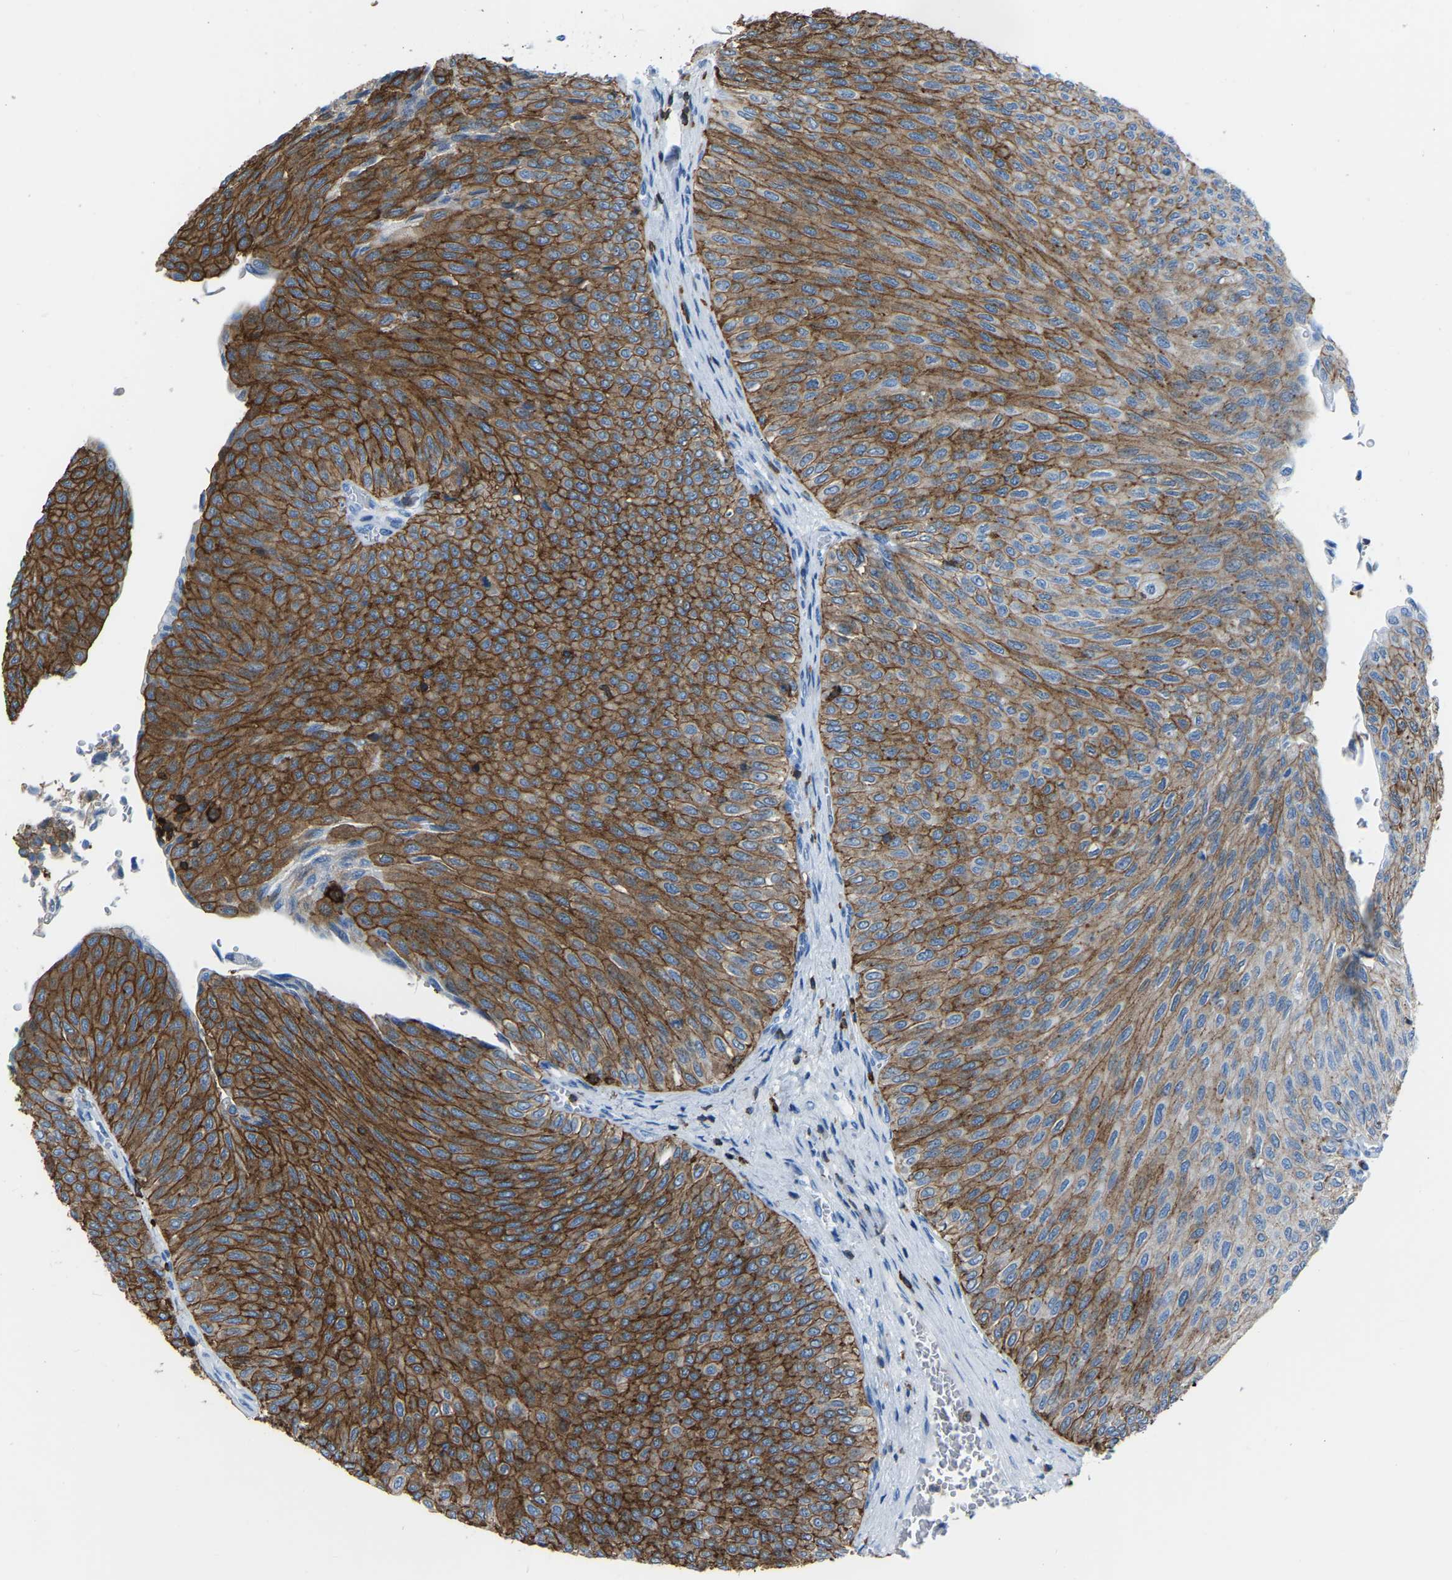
{"staining": {"intensity": "moderate", "quantity": "25%-75%", "location": "cytoplasmic/membranous"}, "tissue": "urothelial cancer", "cell_type": "Tumor cells", "image_type": "cancer", "snomed": [{"axis": "morphology", "description": "Urothelial carcinoma, Low grade"}, {"axis": "topography", "description": "Urinary bladder"}], "caption": "Tumor cells reveal moderate cytoplasmic/membranous expression in about 25%-75% of cells in urothelial cancer. Immunohistochemistry stains the protein in brown and the nuclei are stained blue.", "gene": "LSP1", "patient": {"sex": "male", "age": 78}}